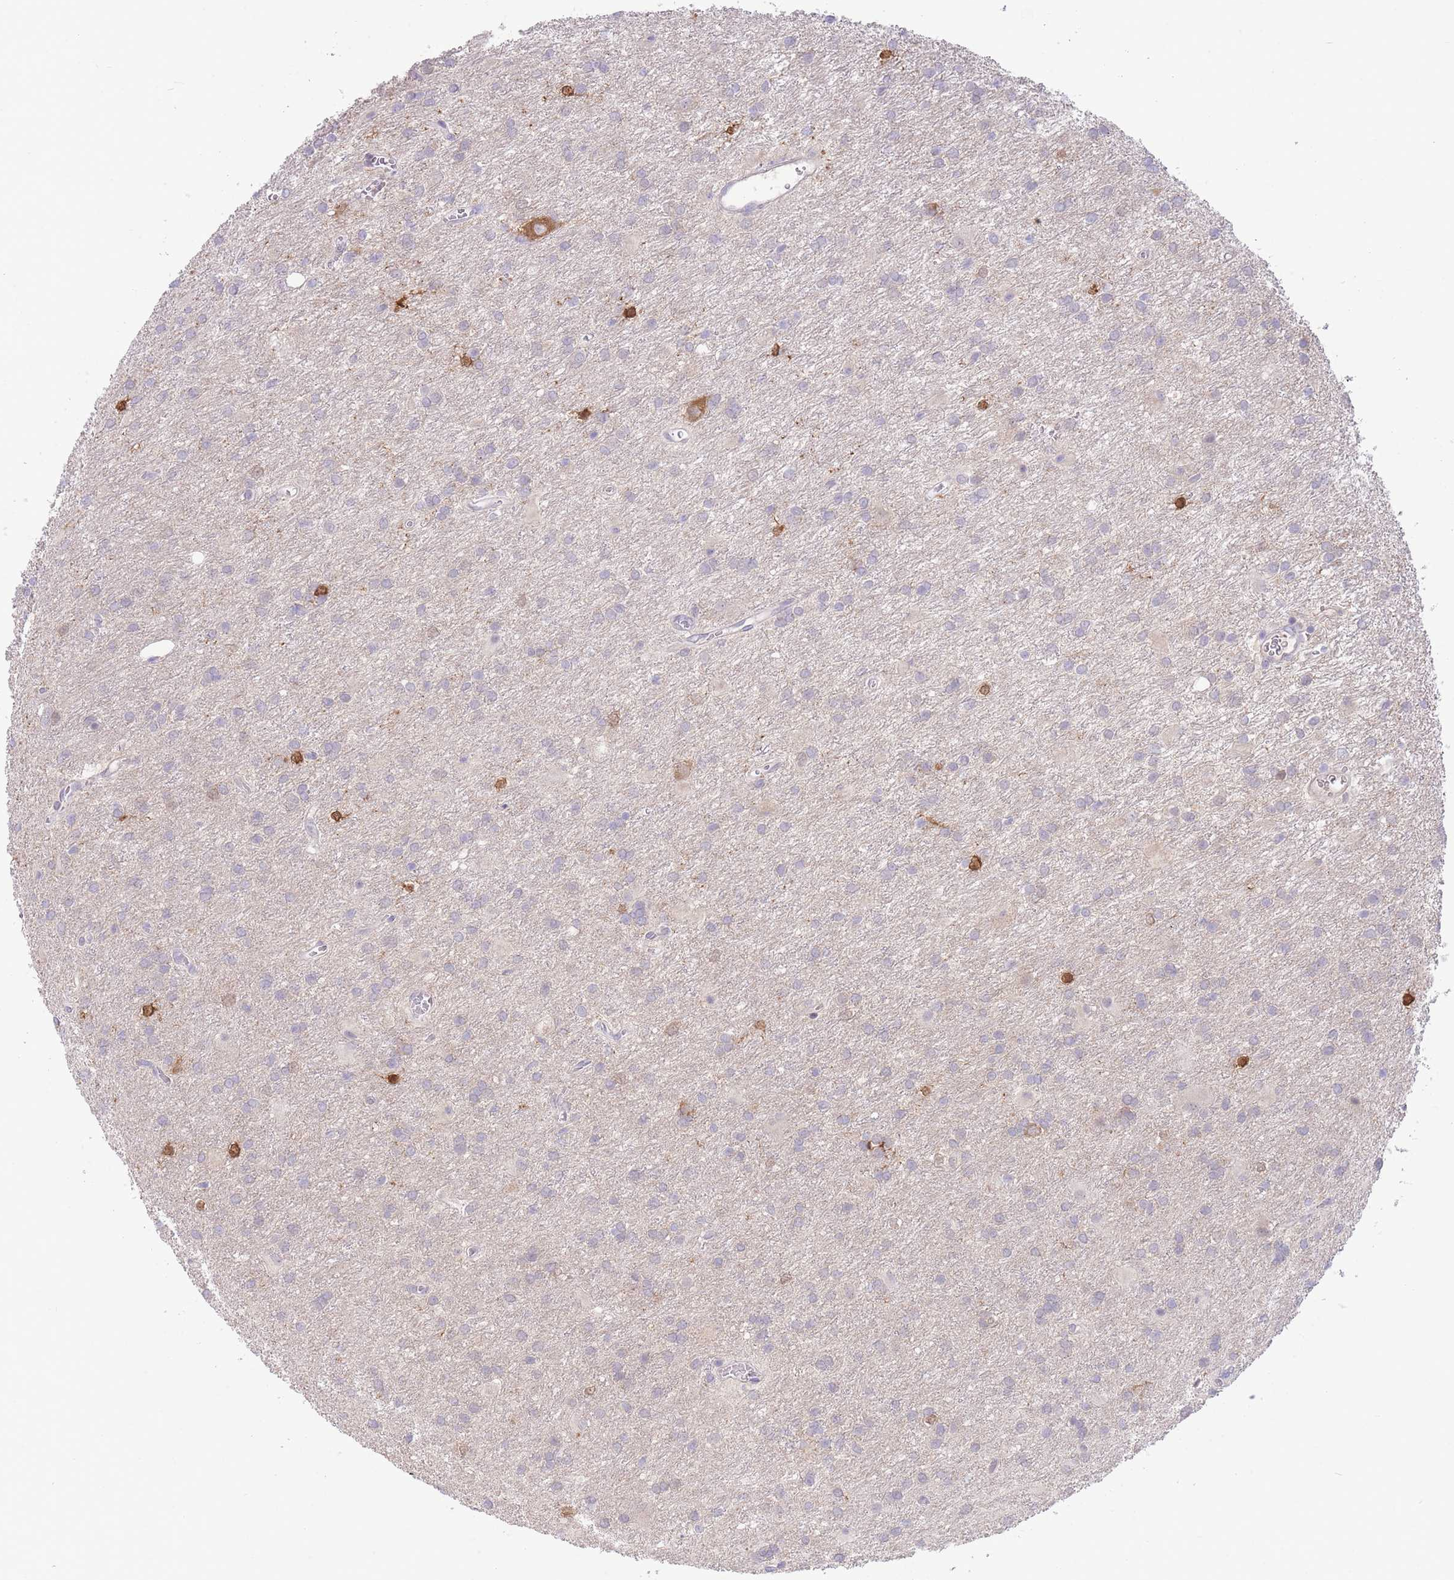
{"staining": {"intensity": "negative", "quantity": "none", "location": "none"}, "tissue": "glioma", "cell_type": "Tumor cells", "image_type": "cancer", "snomed": [{"axis": "morphology", "description": "Glioma, malignant, High grade"}, {"axis": "topography", "description": "Brain"}], "caption": "A histopathology image of human high-grade glioma (malignant) is negative for staining in tumor cells.", "gene": "FBXO46", "patient": {"sex": "female", "age": 50}}